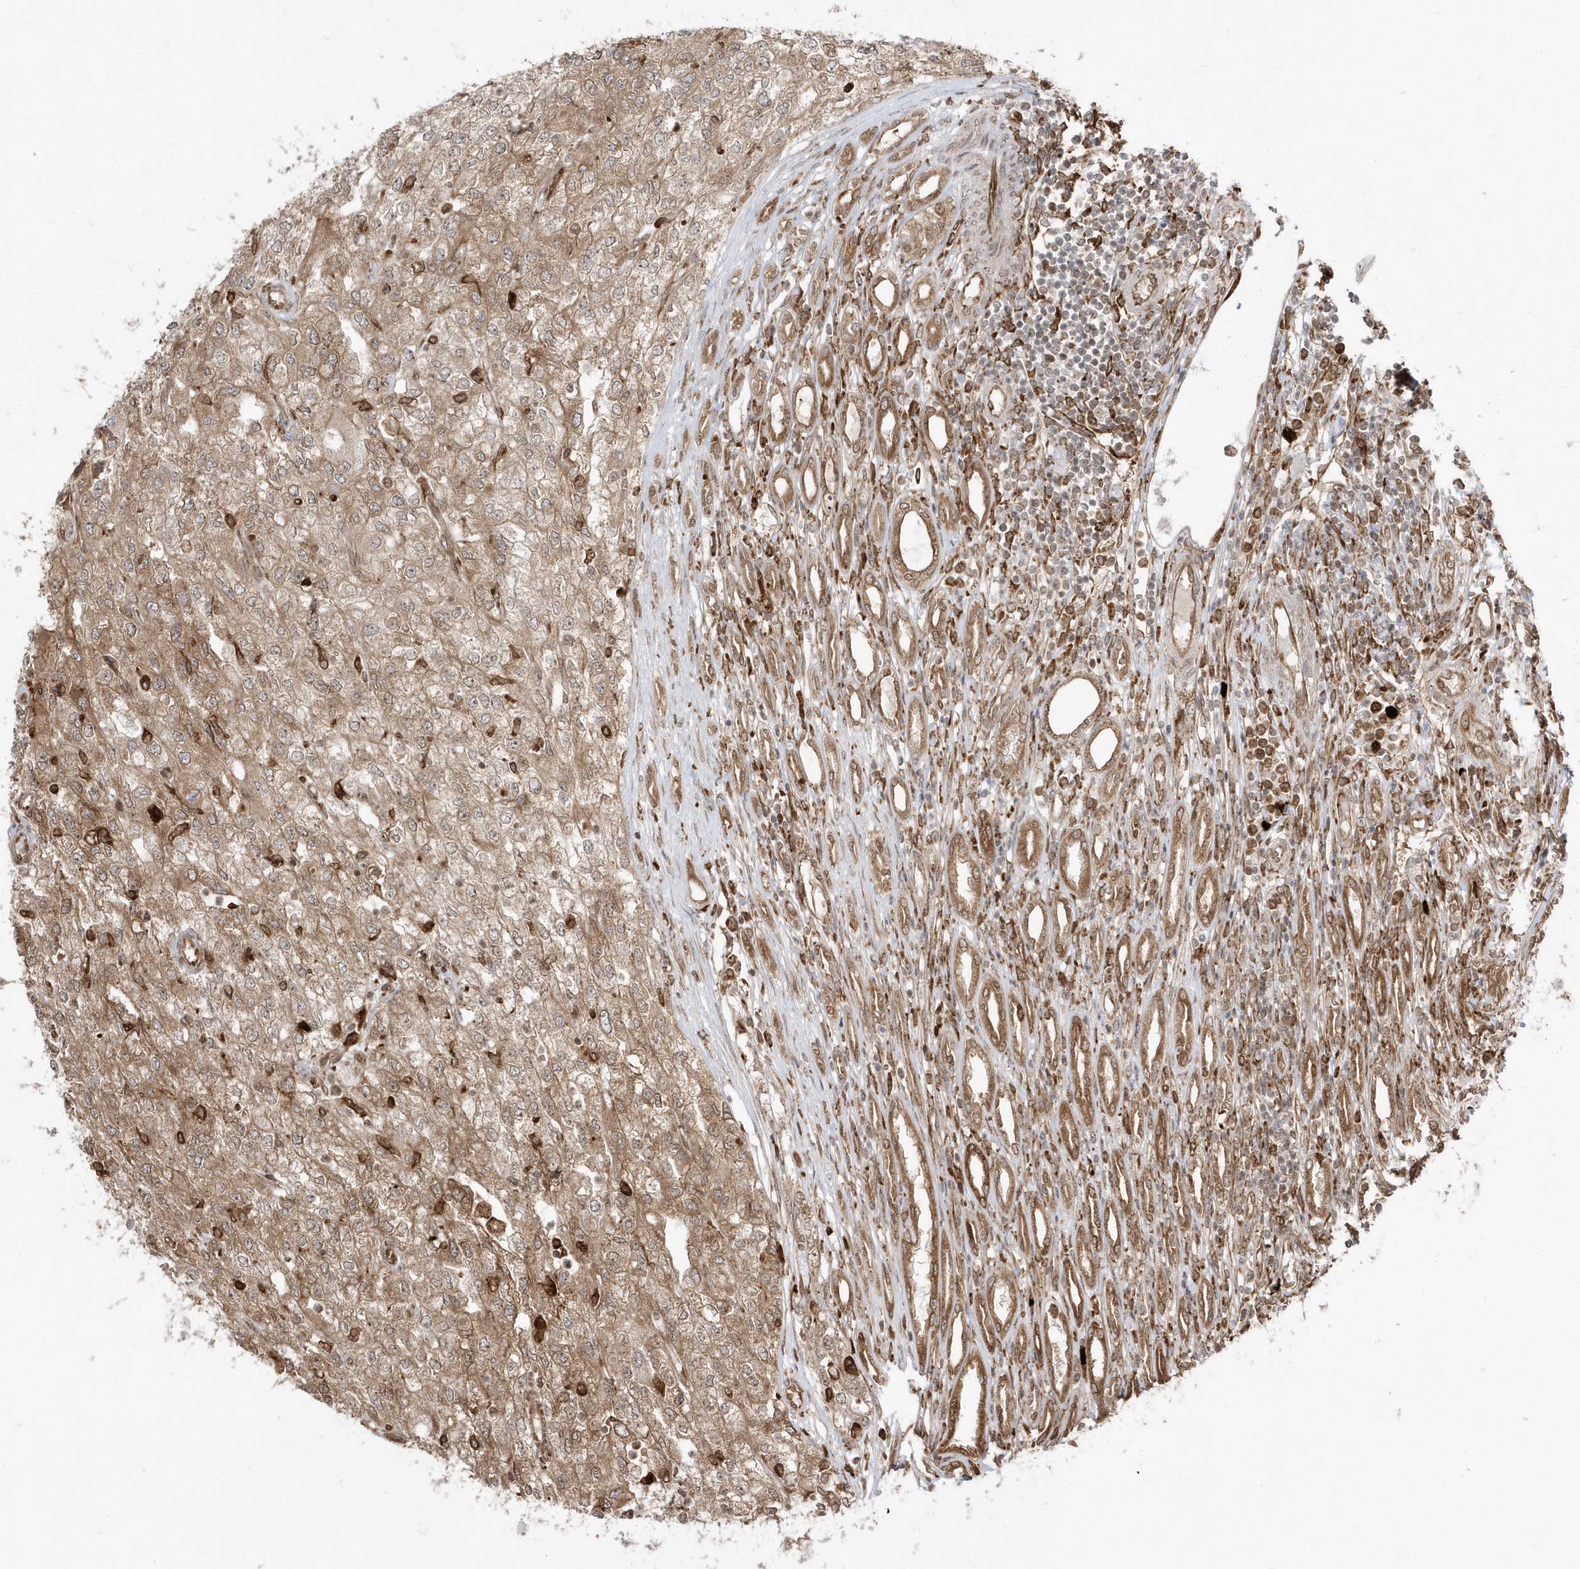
{"staining": {"intensity": "moderate", "quantity": ">75%", "location": "cytoplasmic/membranous"}, "tissue": "renal cancer", "cell_type": "Tumor cells", "image_type": "cancer", "snomed": [{"axis": "morphology", "description": "Adenocarcinoma, NOS"}, {"axis": "topography", "description": "Kidney"}], "caption": "Immunohistochemical staining of adenocarcinoma (renal) shows medium levels of moderate cytoplasmic/membranous protein expression in approximately >75% of tumor cells.", "gene": "EPC2", "patient": {"sex": "female", "age": 54}}